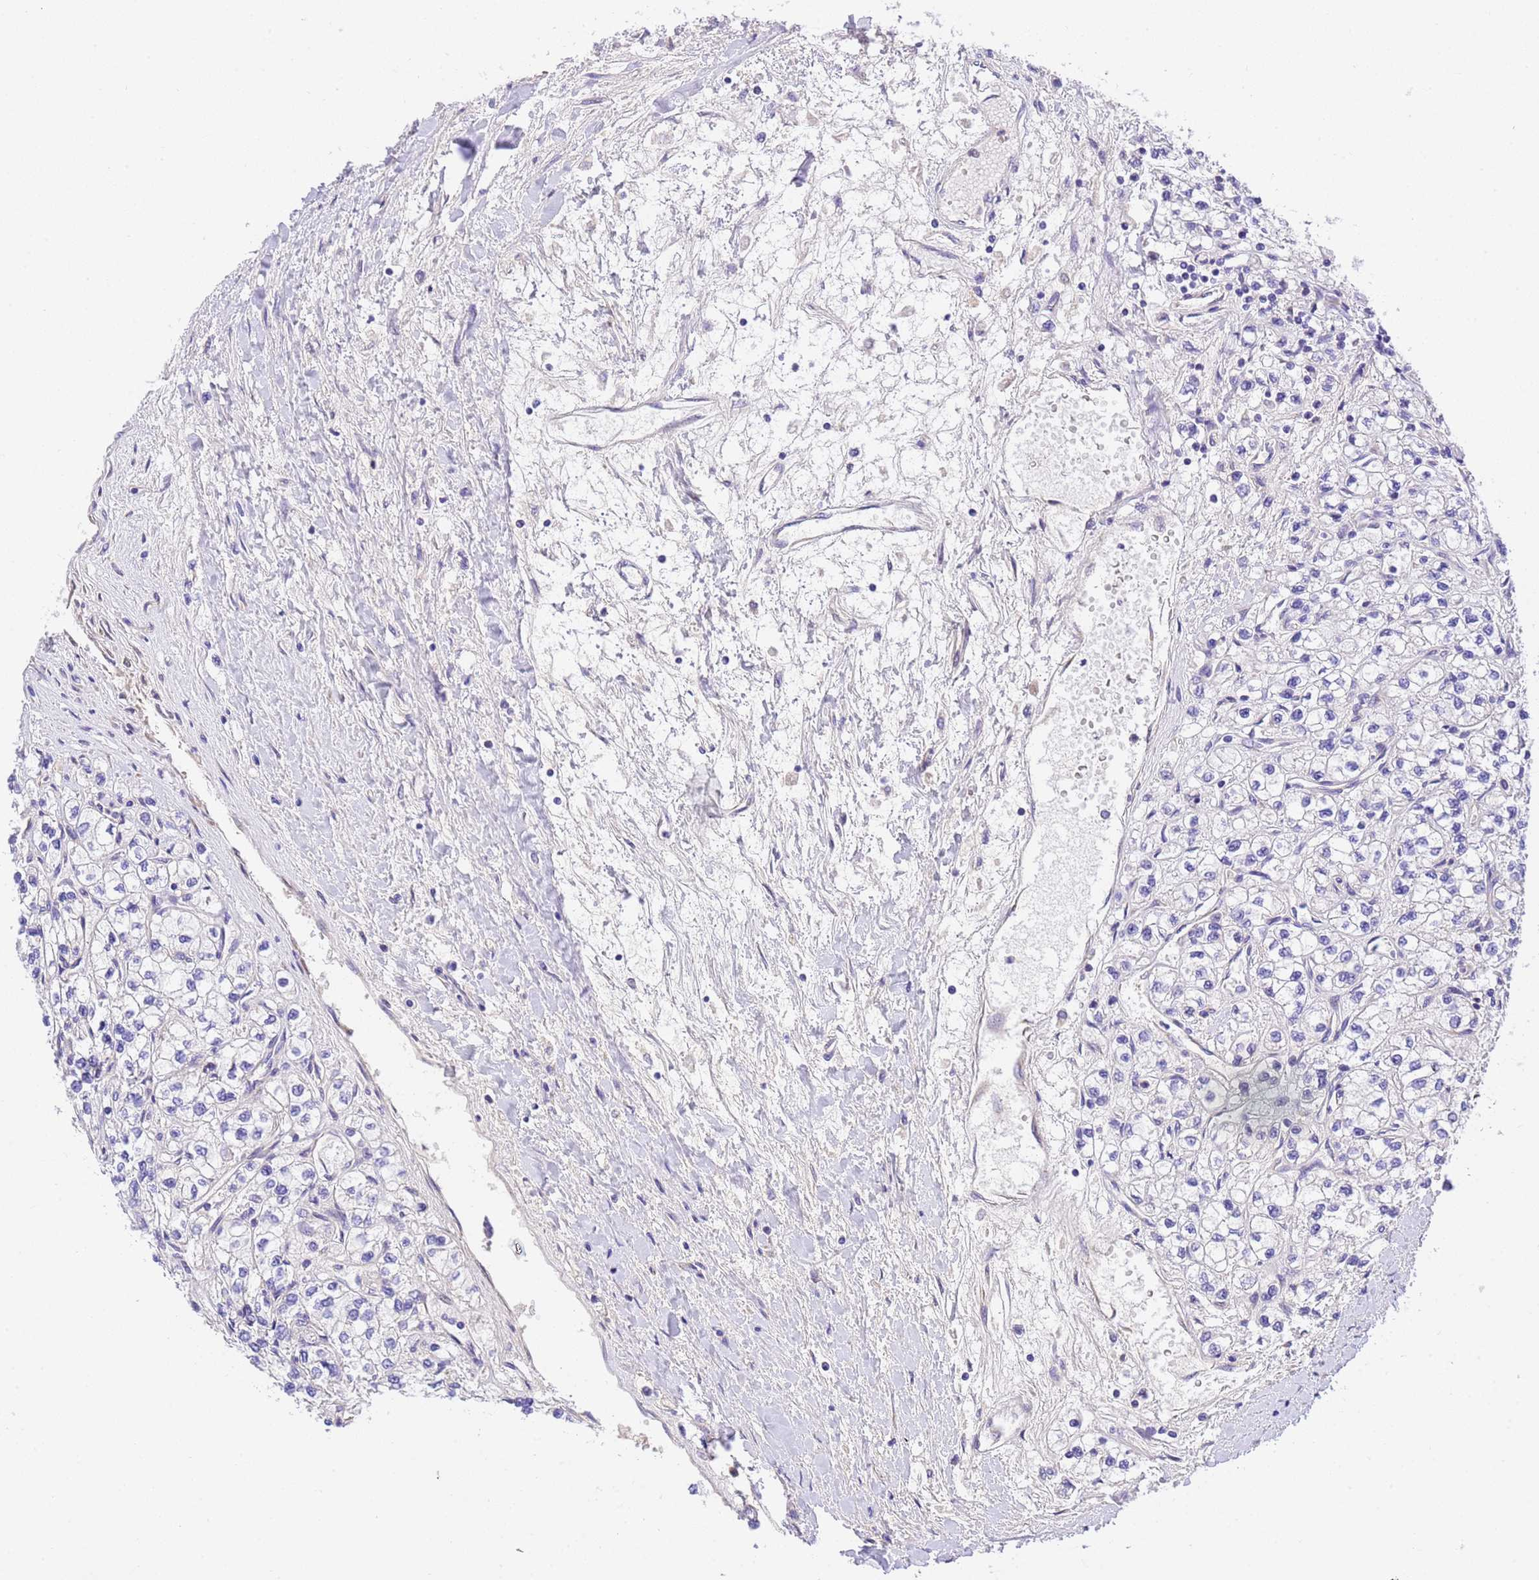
{"staining": {"intensity": "negative", "quantity": "none", "location": "none"}, "tissue": "renal cancer", "cell_type": "Tumor cells", "image_type": "cancer", "snomed": [{"axis": "morphology", "description": "Adenocarcinoma, NOS"}, {"axis": "topography", "description": "Kidney"}], "caption": "Tumor cells show no significant protein staining in renal cancer.", "gene": "RHBDD3", "patient": {"sex": "male", "age": 80}}